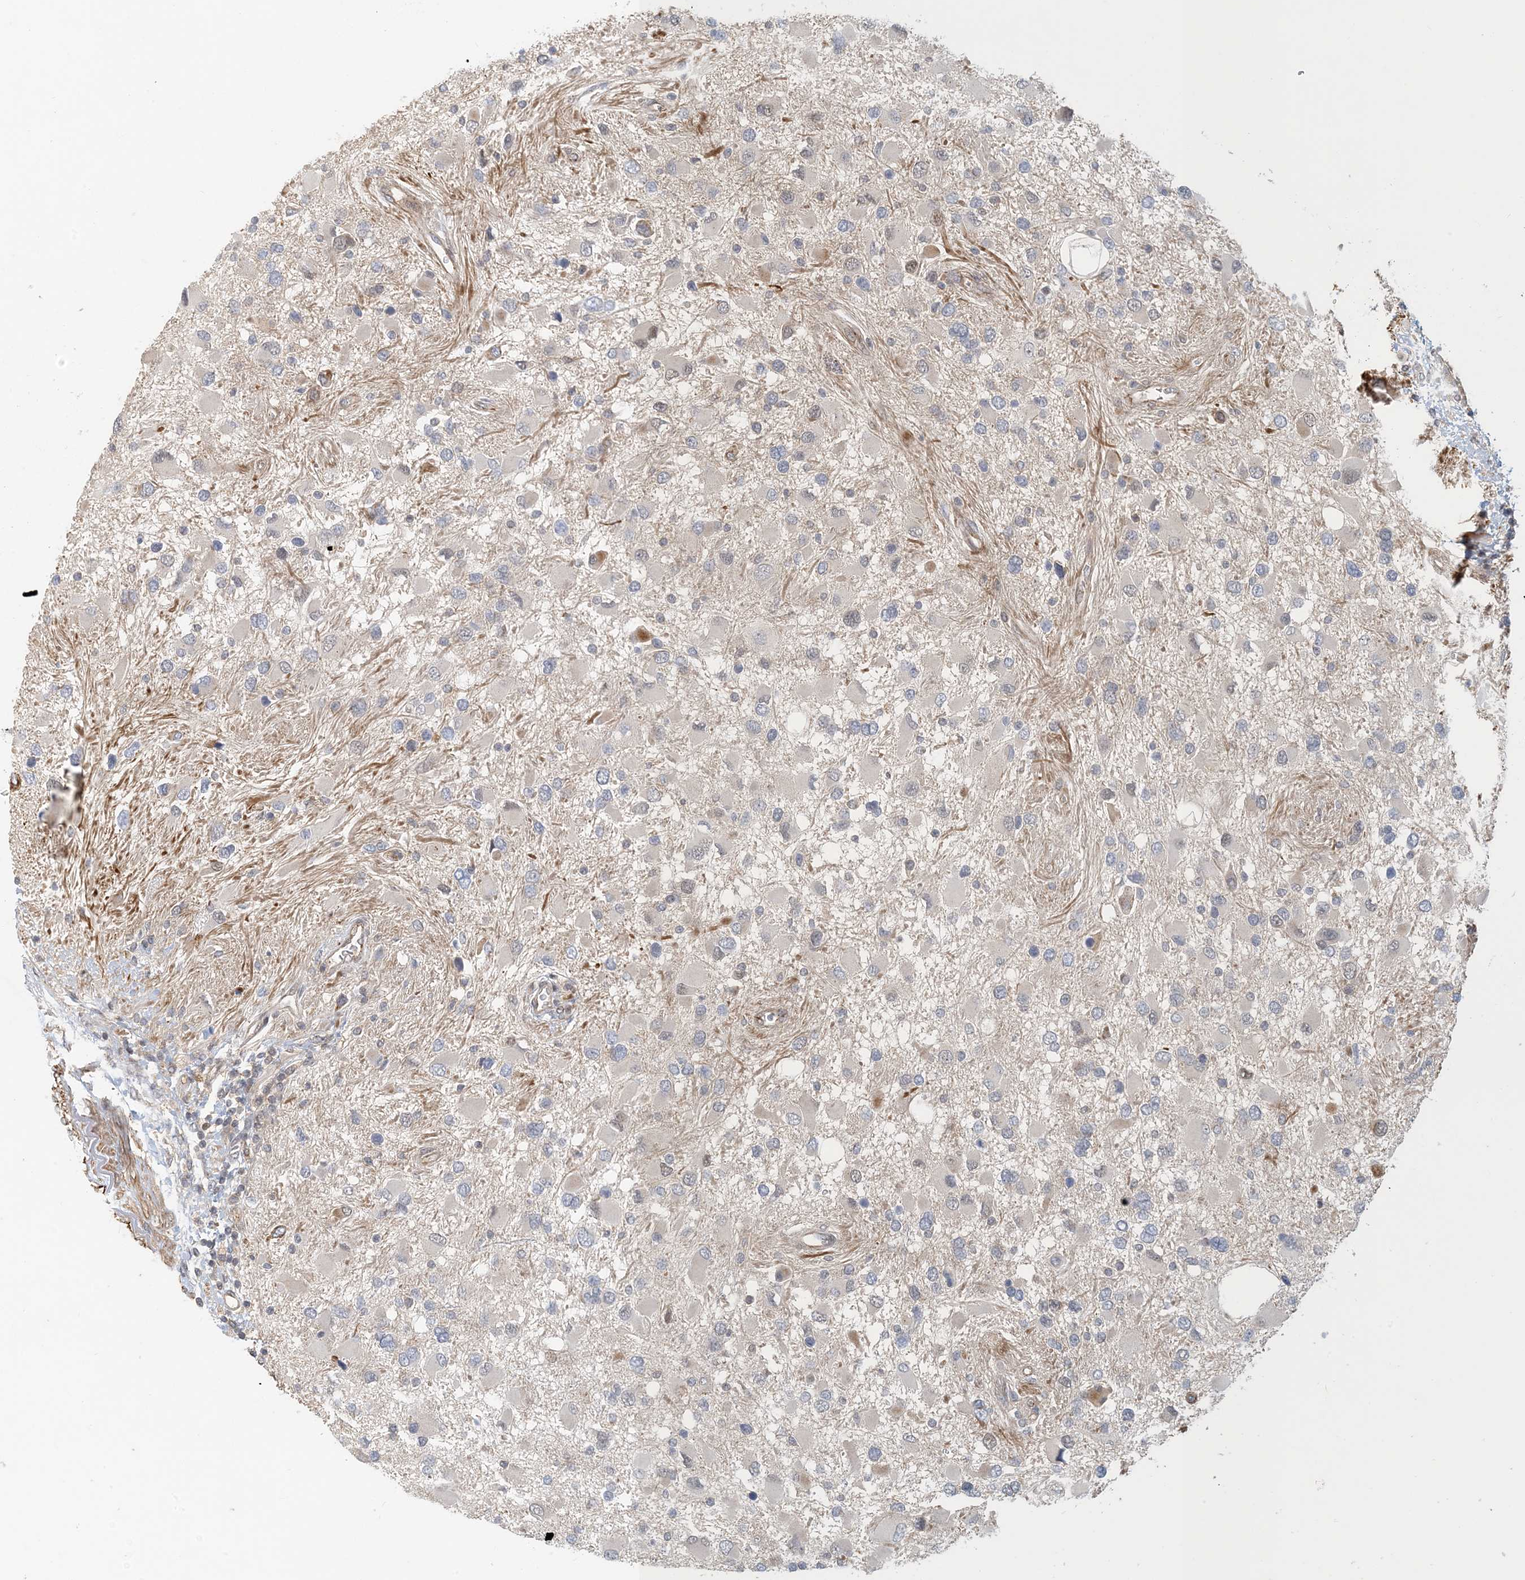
{"staining": {"intensity": "negative", "quantity": "none", "location": "none"}, "tissue": "glioma", "cell_type": "Tumor cells", "image_type": "cancer", "snomed": [{"axis": "morphology", "description": "Glioma, malignant, High grade"}, {"axis": "topography", "description": "Brain"}], "caption": "IHC image of human glioma stained for a protein (brown), which shows no expression in tumor cells. The staining is performed using DAB (3,3'-diaminobenzidine) brown chromogen with nuclei counter-stained in using hematoxylin.", "gene": "MAPKBP1", "patient": {"sex": "male", "age": 53}}